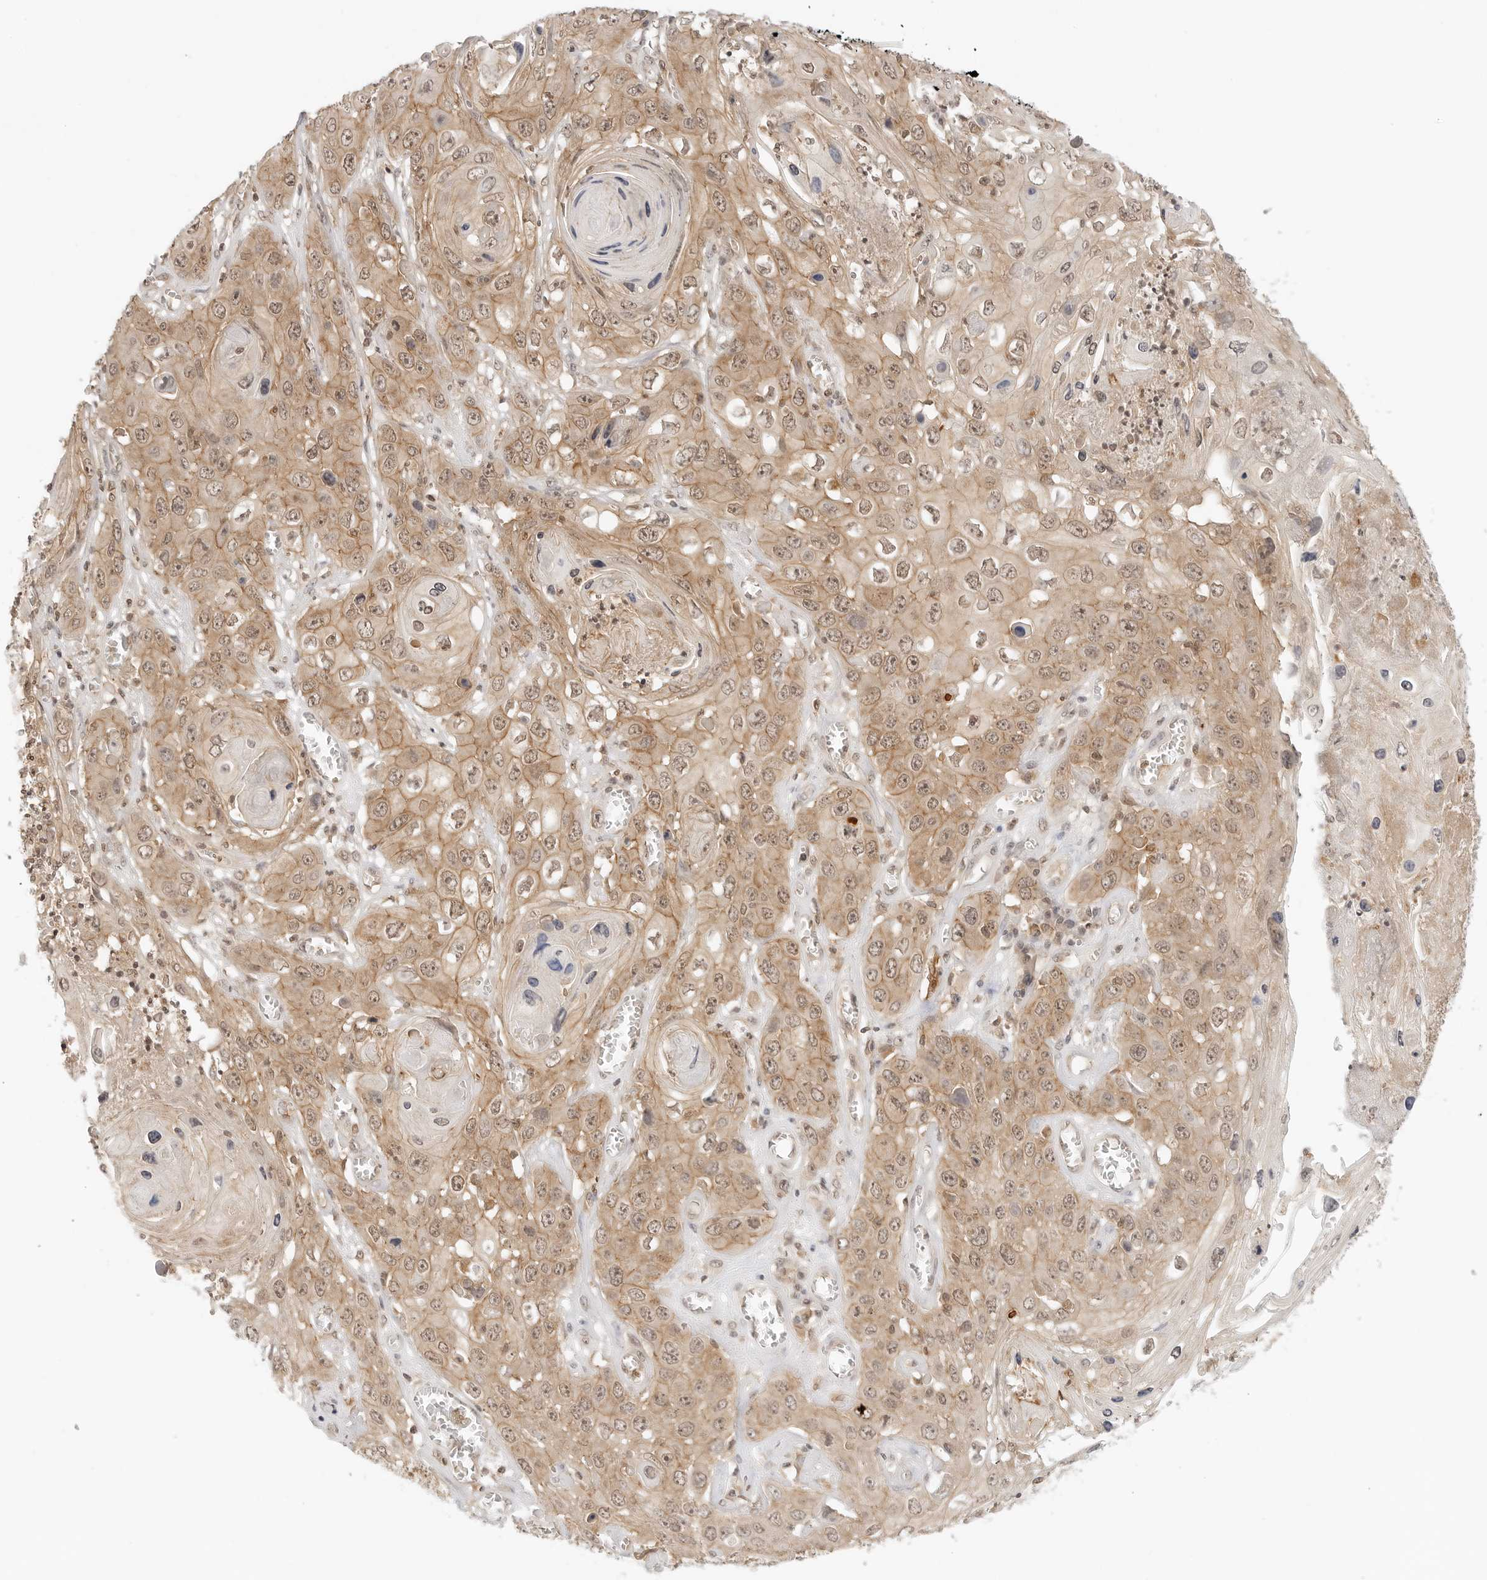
{"staining": {"intensity": "moderate", "quantity": ">75%", "location": "cytoplasmic/membranous,nuclear"}, "tissue": "skin cancer", "cell_type": "Tumor cells", "image_type": "cancer", "snomed": [{"axis": "morphology", "description": "Squamous cell carcinoma, NOS"}, {"axis": "topography", "description": "Skin"}], "caption": "The photomicrograph demonstrates a brown stain indicating the presence of a protein in the cytoplasmic/membranous and nuclear of tumor cells in skin squamous cell carcinoma.", "gene": "EPHA1", "patient": {"sex": "male", "age": 55}}